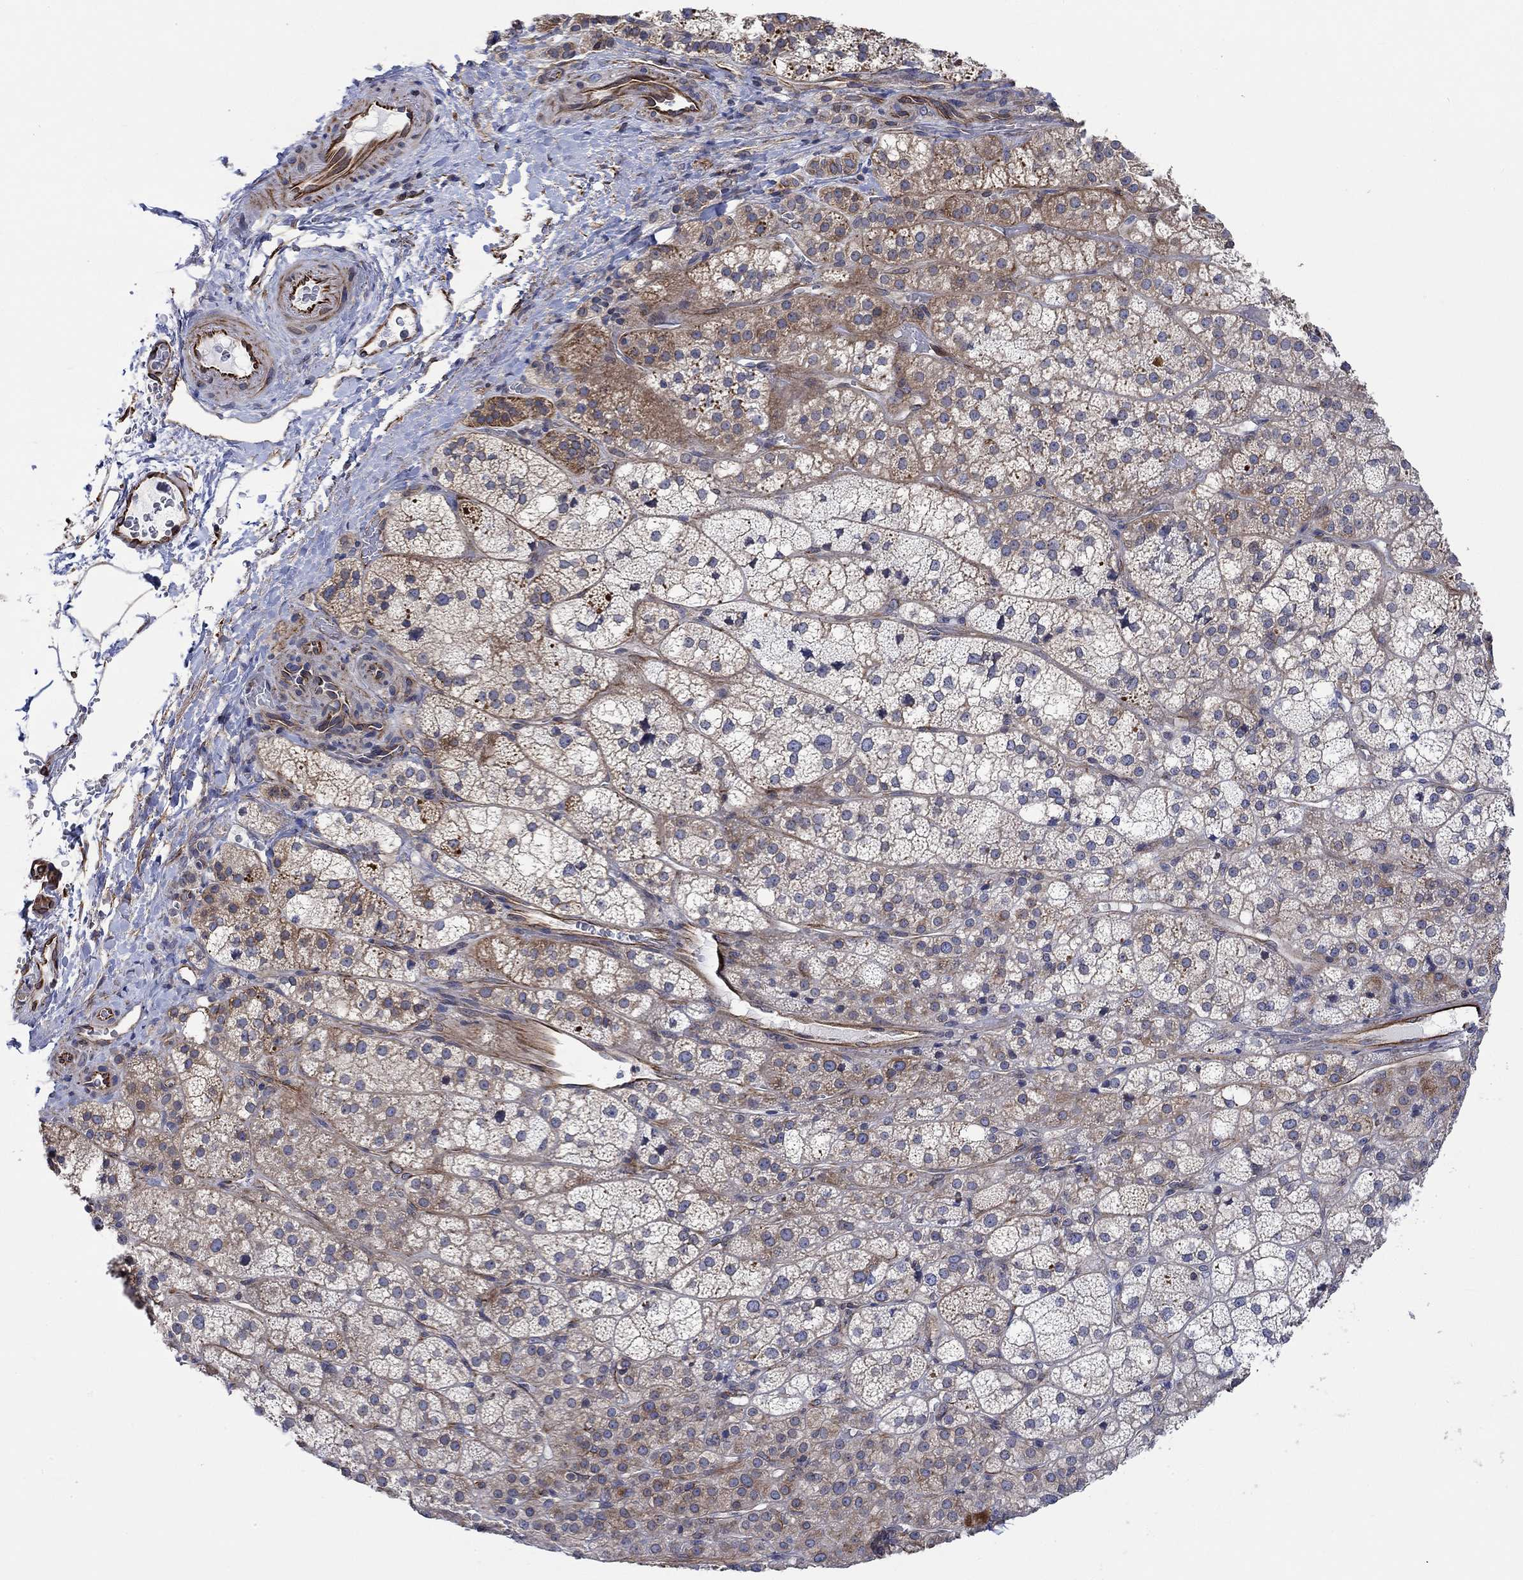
{"staining": {"intensity": "moderate", "quantity": "<25%", "location": "cytoplasmic/membranous"}, "tissue": "adrenal gland", "cell_type": "Glandular cells", "image_type": "normal", "snomed": [{"axis": "morphology", "description": "Normal tissue, NOS"}, {"axis": "topography", "description": "Adrenal gland"}], "caption": "This image exhibits immunohistochemistry (IHC) staining of unremarkable adrenal gland, with low moderate cytoplasmic/membranous expression in approximately <25% of glandular cells.", "gene": "CAMK1D", "patient": {"sex": "female", "age": 60}}